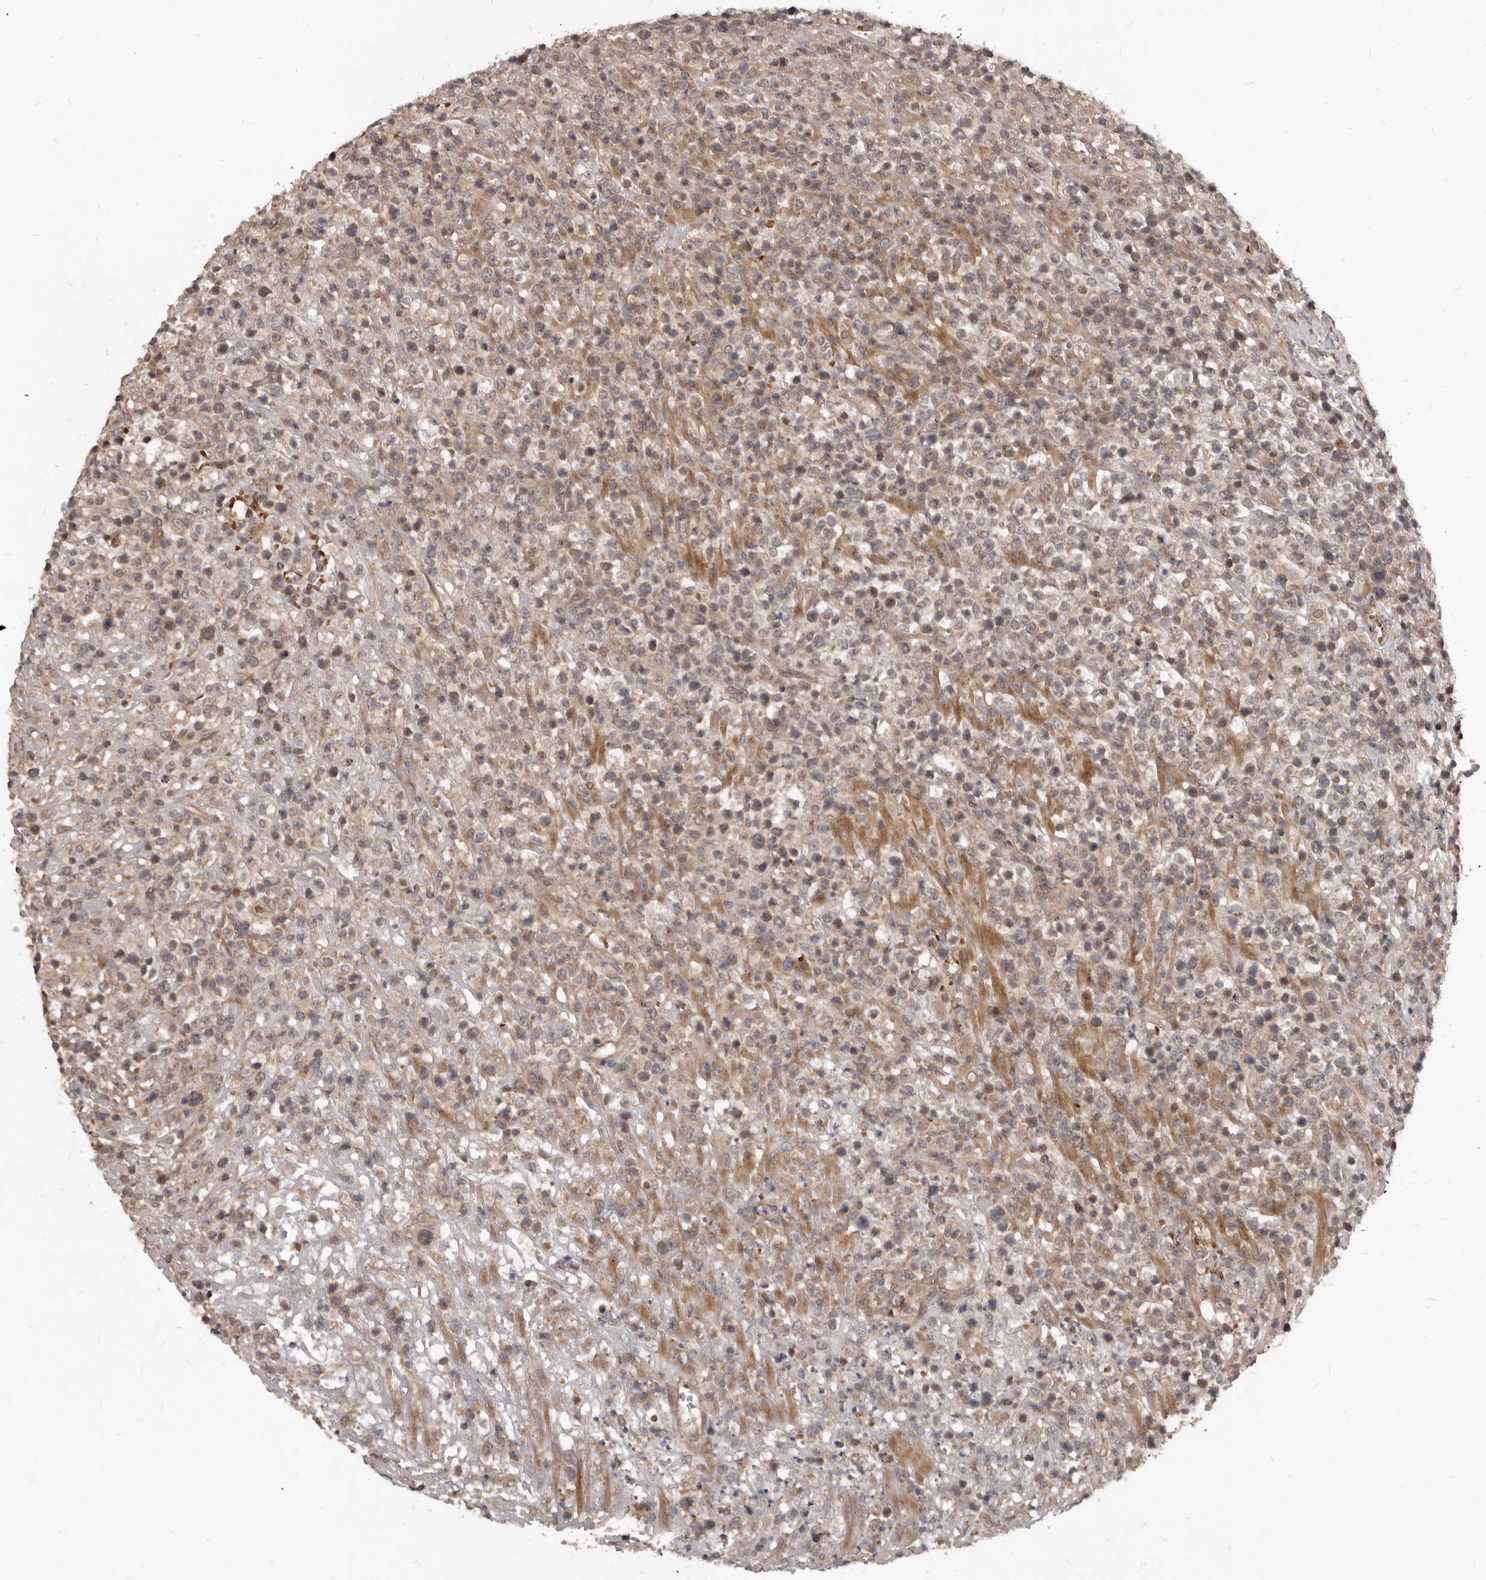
{"staining": {"intensity": "weak", "quantity": "25%-75%", "location": "cytoplasmic/membranous"}, "tissue": "lymphoma", "cell_type": "Tumor cells", "image_type": "cancer", "snomed": [{"axis": "morphology", "description": "Malignant lymphoma, non-Hodgkin's type, High grade"}, {"axis": "topography", "description": "Colon"}], "caption": "IHC image of human high-grade malignant lymphoma, non-Hodgkin's type stained for a protein (brown), which shows low levels of weak cytoplasmic/membranous staining in approximately 25%-75% of tumor cells.", "gene": "GABPB2", "patient": {"sex": "female", "age": 53}}